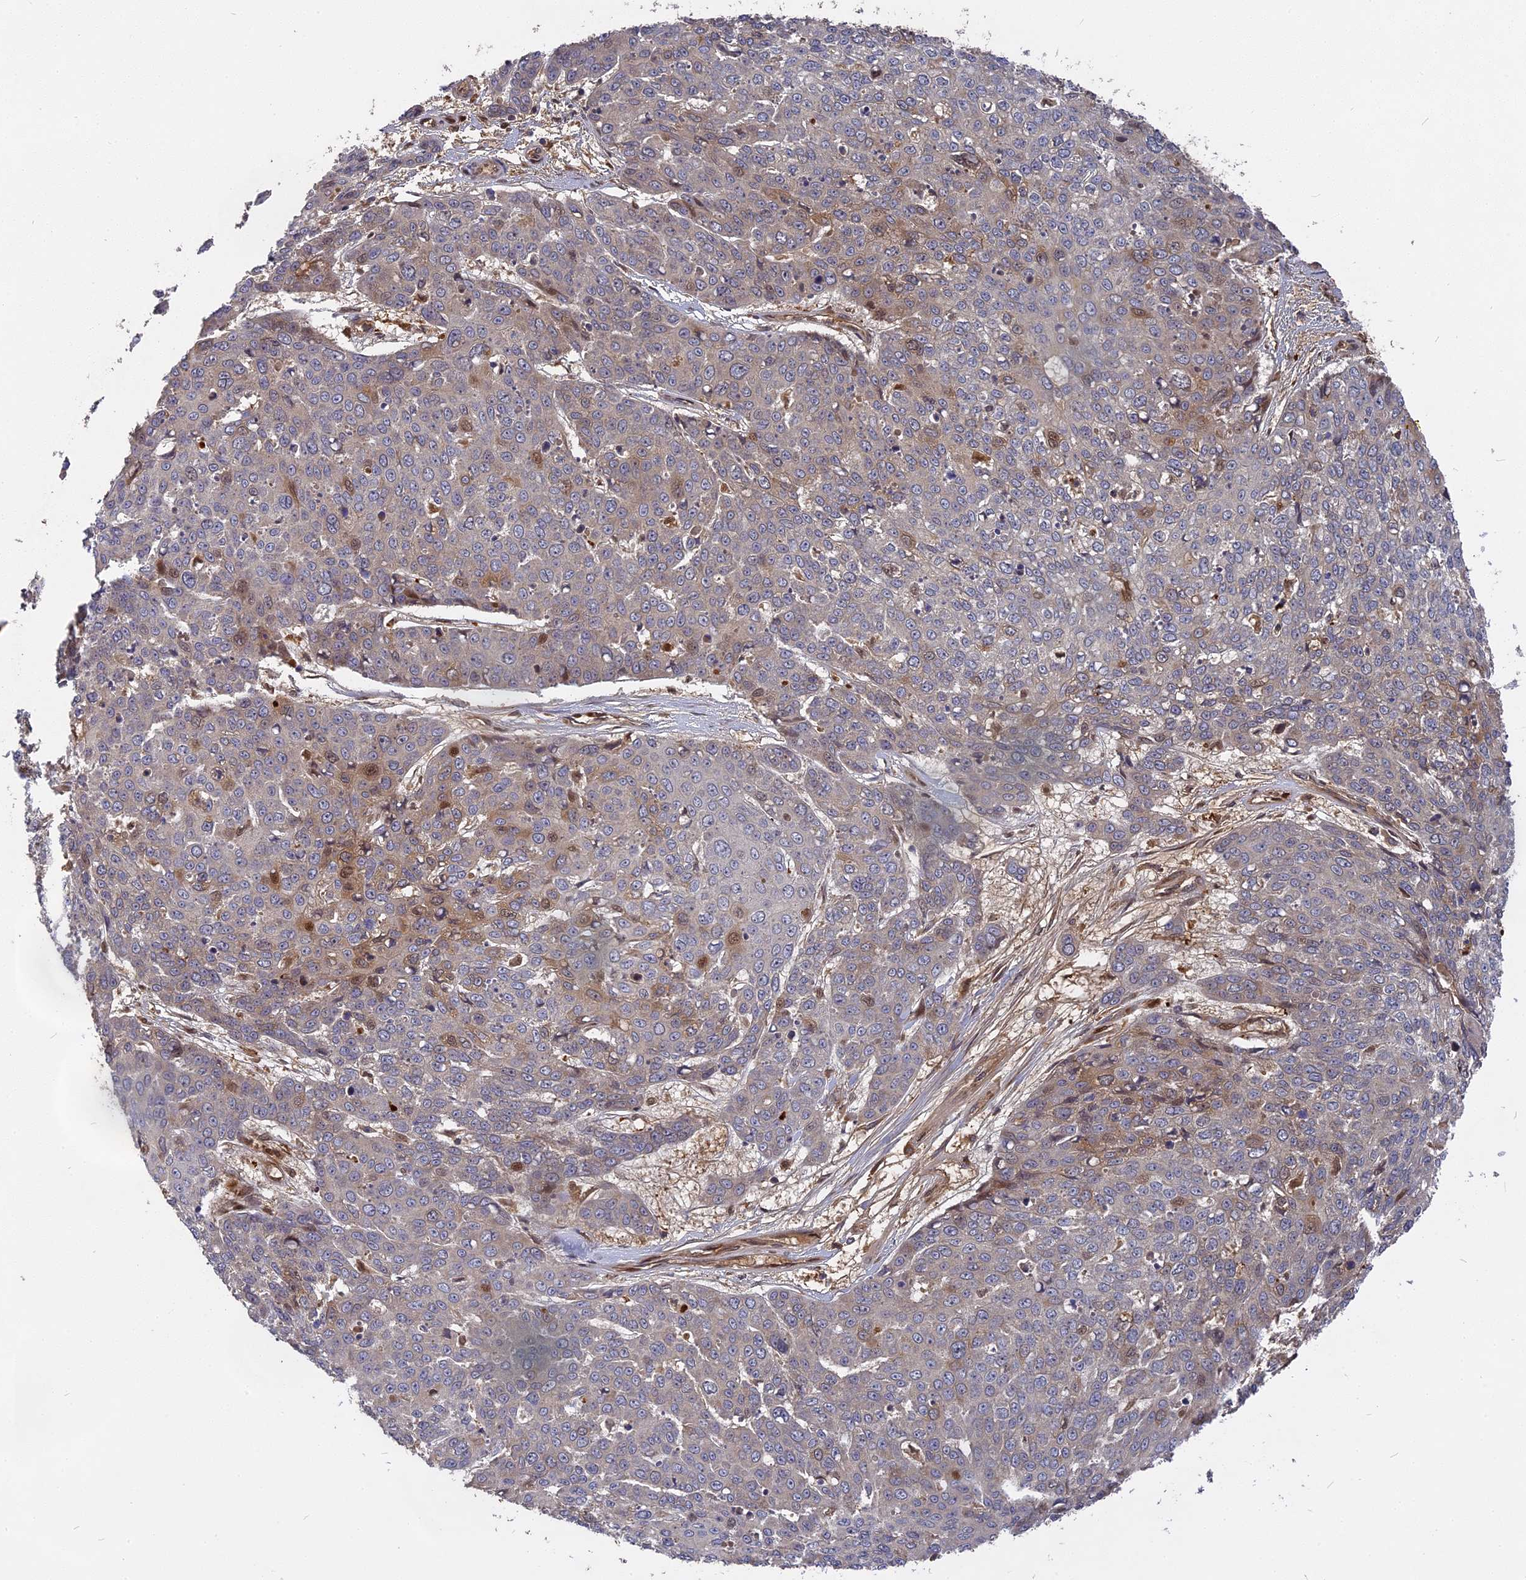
{"staining": {"intensity": "weak", "quantity": "<25%", "location": "cytoplasmic/membranous"}, "tissue": "skin cancer", "cell_type": "Tumor cells", "image_type": "cancer", "snomed": [{"axis": "morphology", "description": "Squamous cell carcinoma, NOS"}, {"axis": "topography", "description": "Skin"}], "caption": "Immunohistochemistry photomicrograph of human squamous cell carcinoma (skin) stained for a protein (brown), which exhibits no positivity in tumor cells. Brightfield microscopy of immunohistochemistry stained with DAB (3,3'-diaminobenzidine) (brown) and hematoxylin (blue), captured at high magnification.", "gene": "TMUB2", "patient": {"sex": "male", "age": 71}}